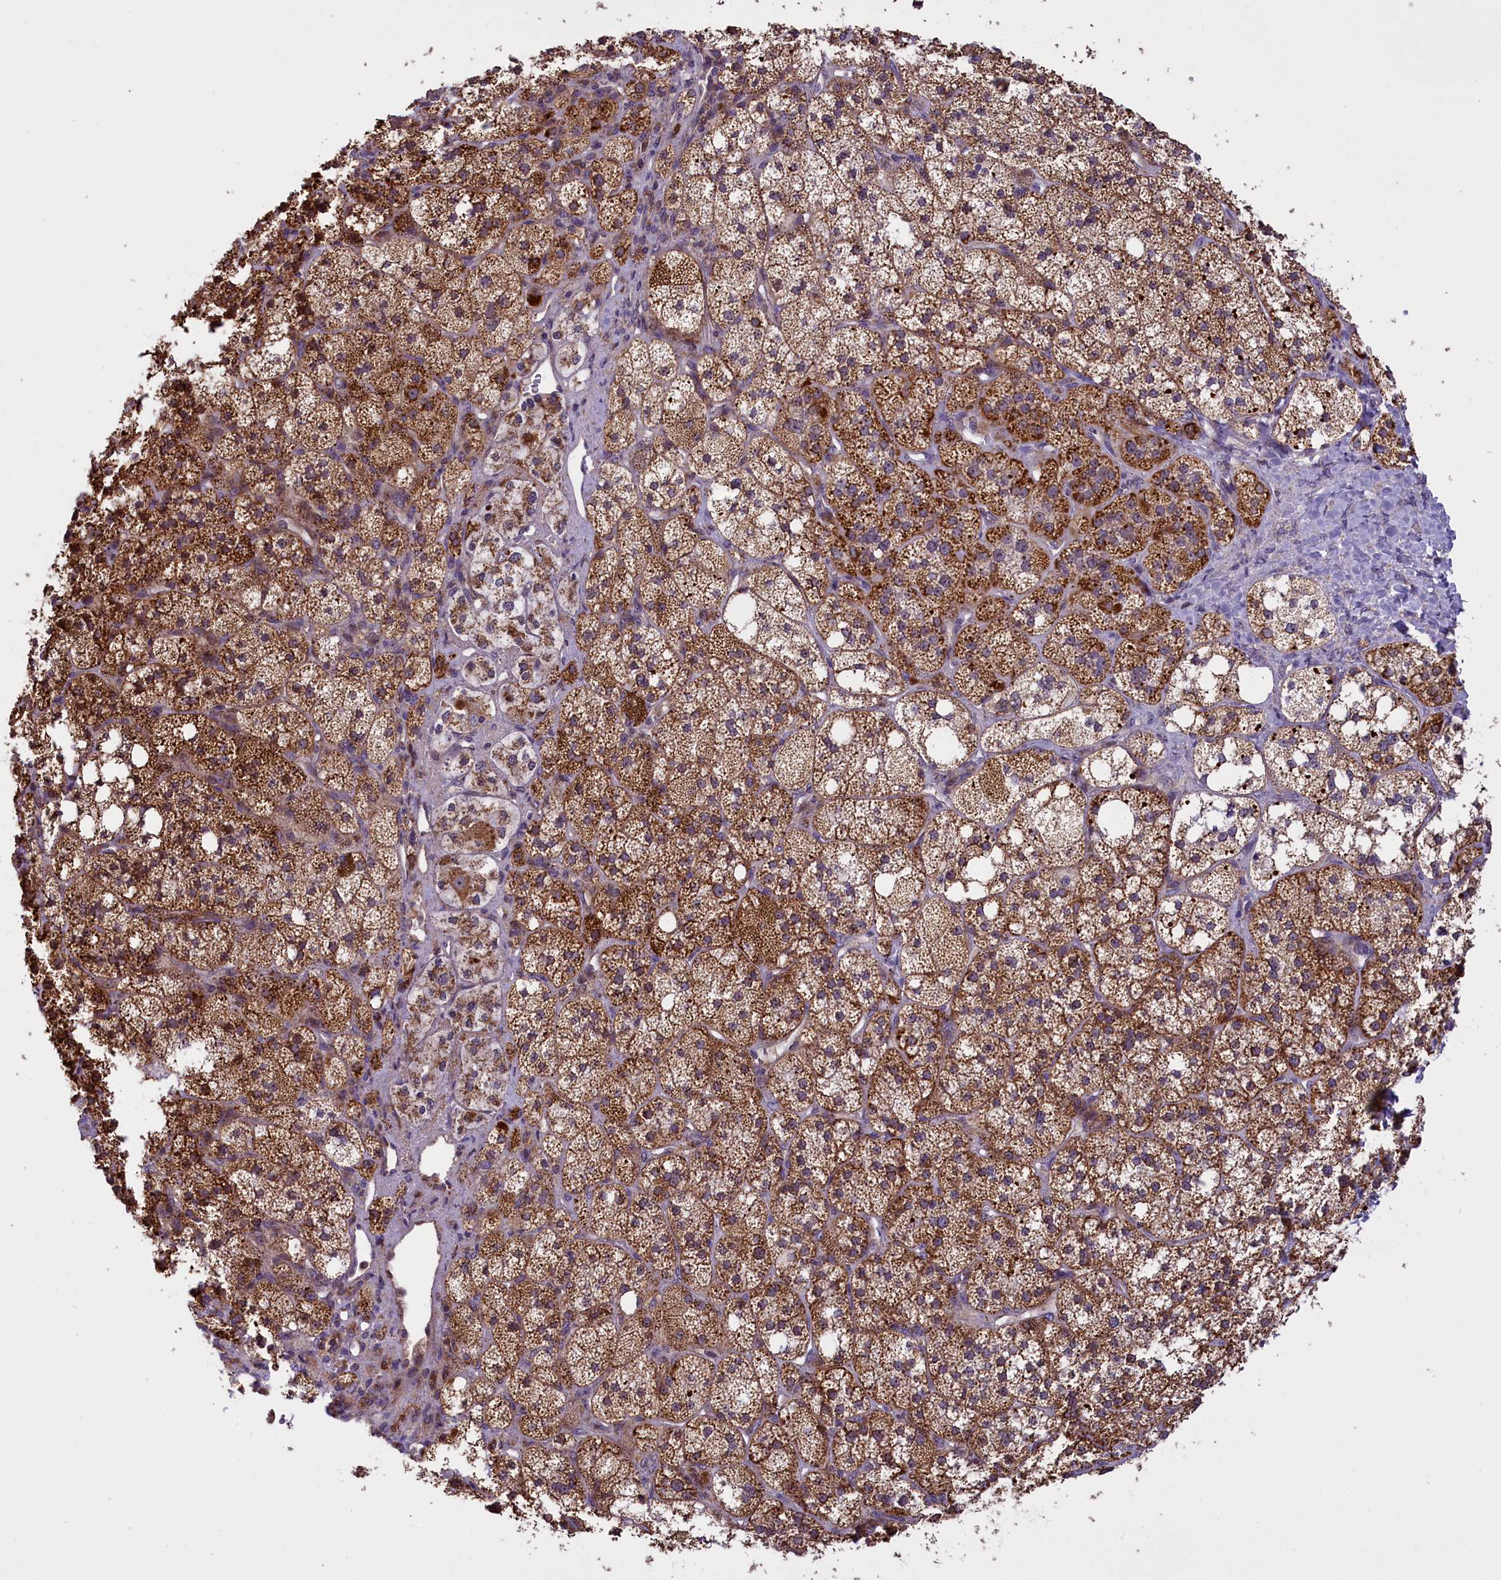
{"staining": {"intensity": "strong", "quantity": "25%-75%", "location": "cytoplasmic/membranous"}, "tissue": "adrenal gland", "cell_type": "Glandular cells", "image_type": "normal", "snomed": [{"axis": "morphology", "description": "Normal tissue, NOS"}, {"axis": "topography", "description": "Adrenal gland"}], "caption": "Immunohistochemical staining of unremarkable human adrenal gland demonstrates 25%-75% levels of strong cytoplasmic/membranous protein expression in approximately 25%-75% of glandular cells. (DAB (3,3'-diaminobenzidine) = brown stain, brightfield microscopy at high magnification).", "gene": "GLRX5", "patient": {"sex": "male", "age": 61}}